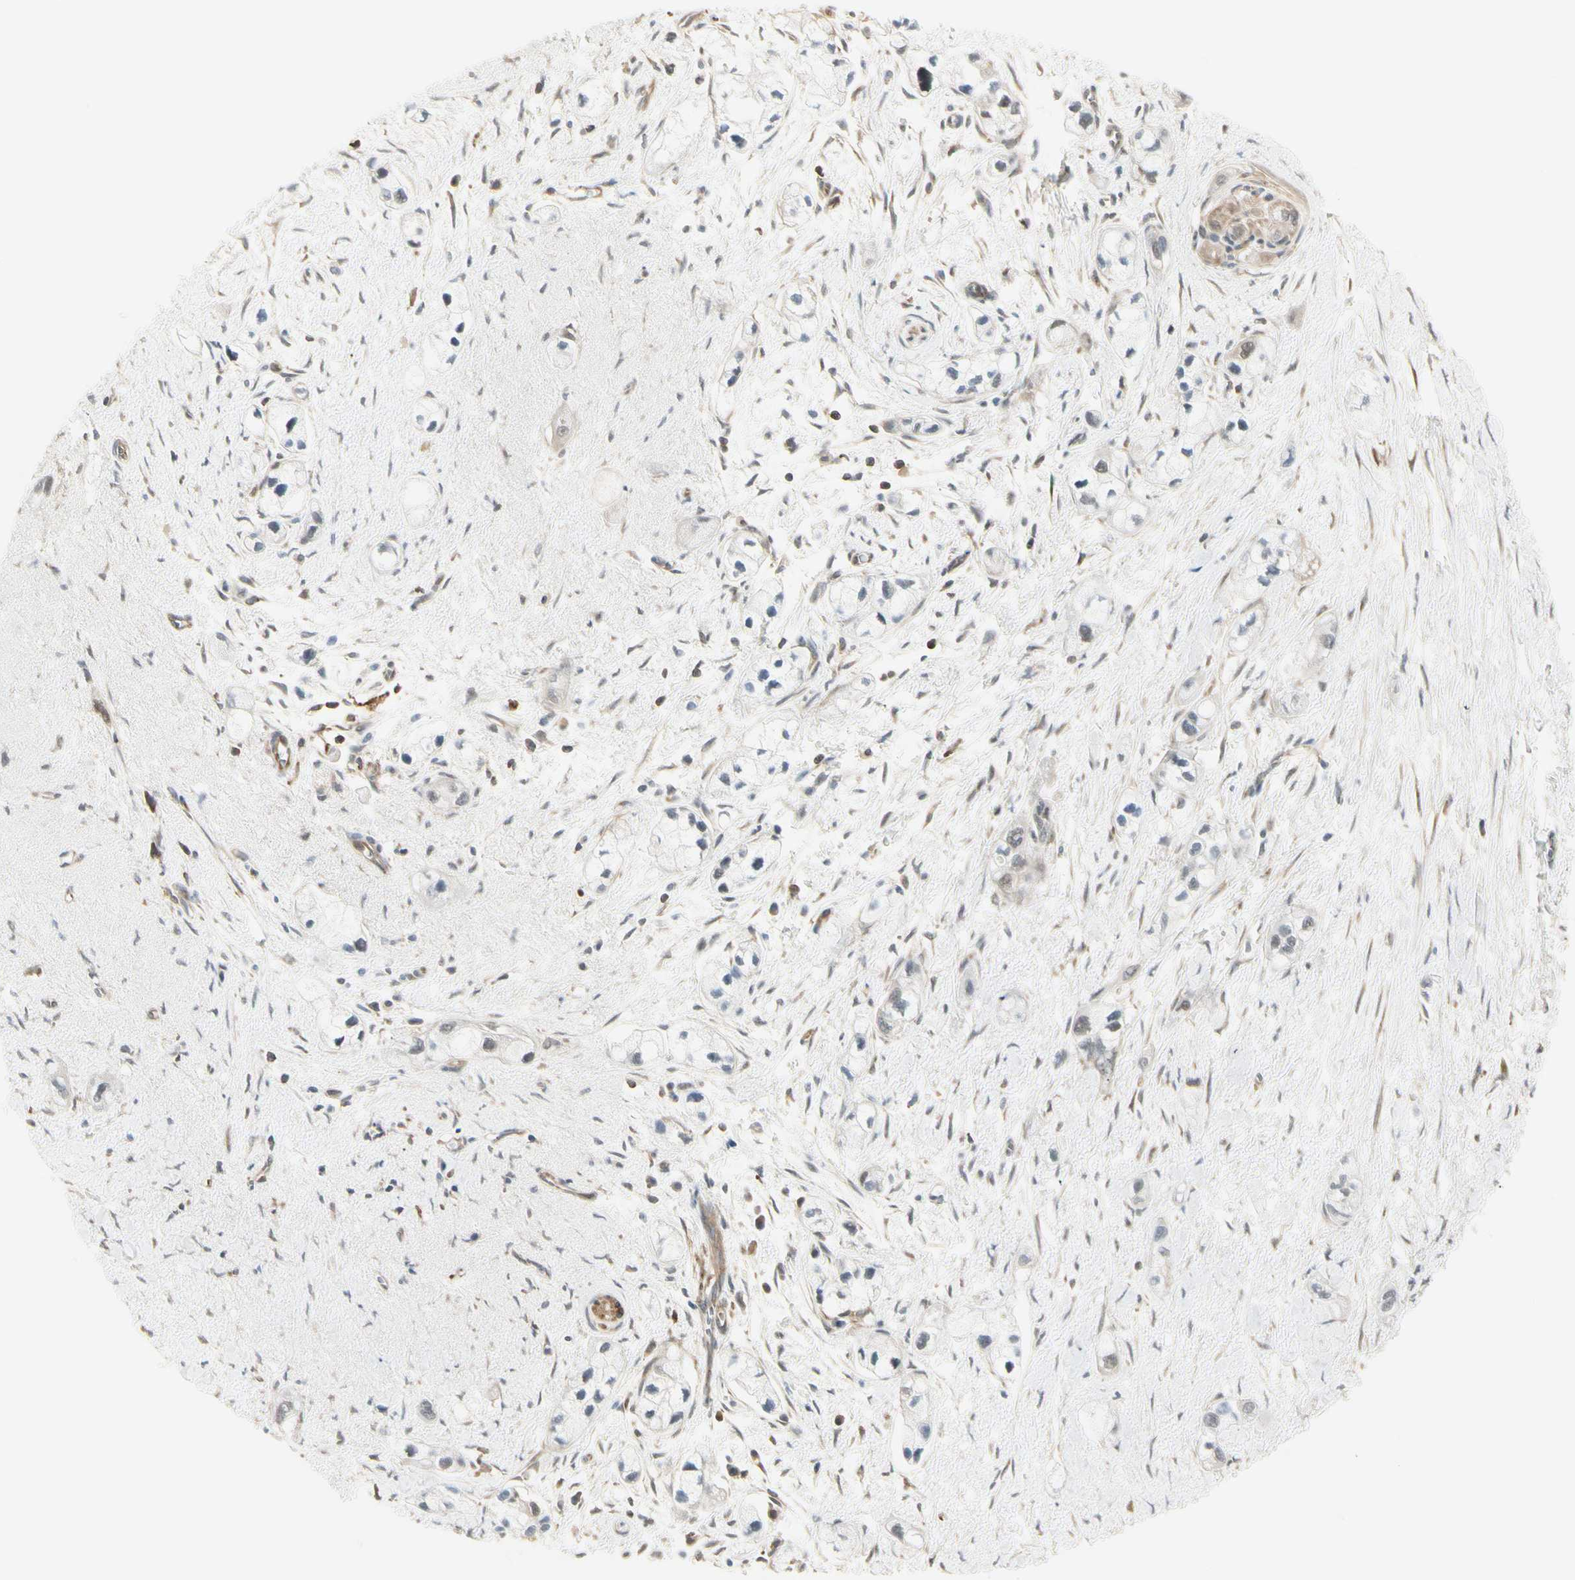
{"staining": {"intensity": "weak", "quantity": "25%-75%", "location": "cytoplasmic/membranous"}, "tissue": "pancreatic cancer", "cell_type": "Tumor cells", "image_type": "cancer", "snomed": [{"axis": "morphology", "description": "Adenocarcinoma, NOS"}, {"axis": "topography", "description": "Pancreas"}], "caption": "The photomicrograph demonstrates immunohistochemical staining of pancreatic adenocarcinoma. There is weak cytoplasmic/membranous expression is appreciated in about 25%-75% of tumor cells. (Stains: DAB (3,3'-diaminobenzidine) in brown, nuclei in blue, Microscopy: brightfield microscopy at high magnification).", "gene": "OXSR1", "patient": {"sex": "male", "age": 74}}